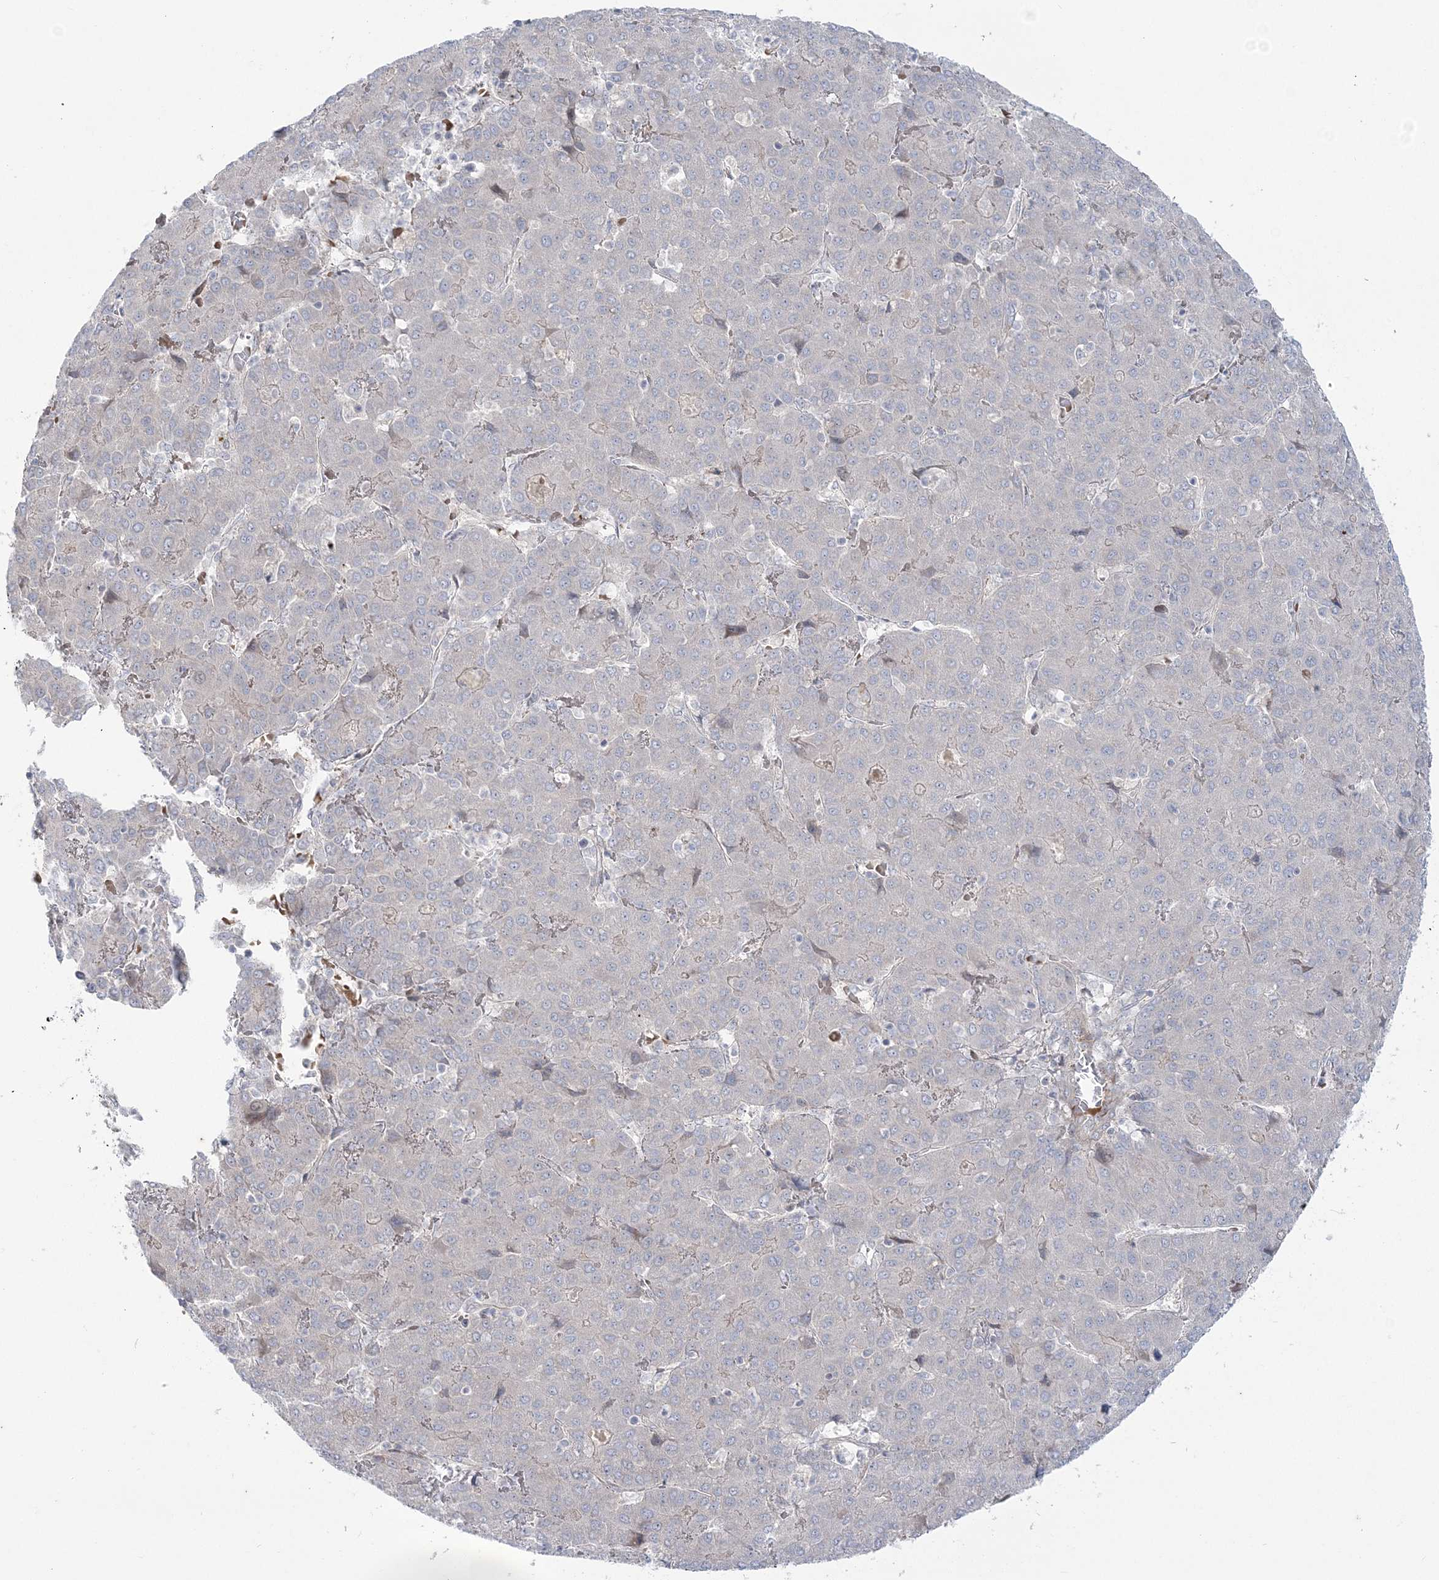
{"staining": {"intensity": "negative", "quantity": "none", "location": "none"}, "tissue": "liver cancer", "cell_type": "Tumor cells", "image_type": "cancer", "snomed": [{"axis": "morphology", "description": "Carcinoma, Hepatocellular, NOS"}, {"axis": "topography", "description": "Liver"}], "caption": "Tumor cells show no significant protein expression in liver cancer (hepatocellular carcinoma).", "gene": "NUDT9", "patient": {"sex": "male", "age": 65}}